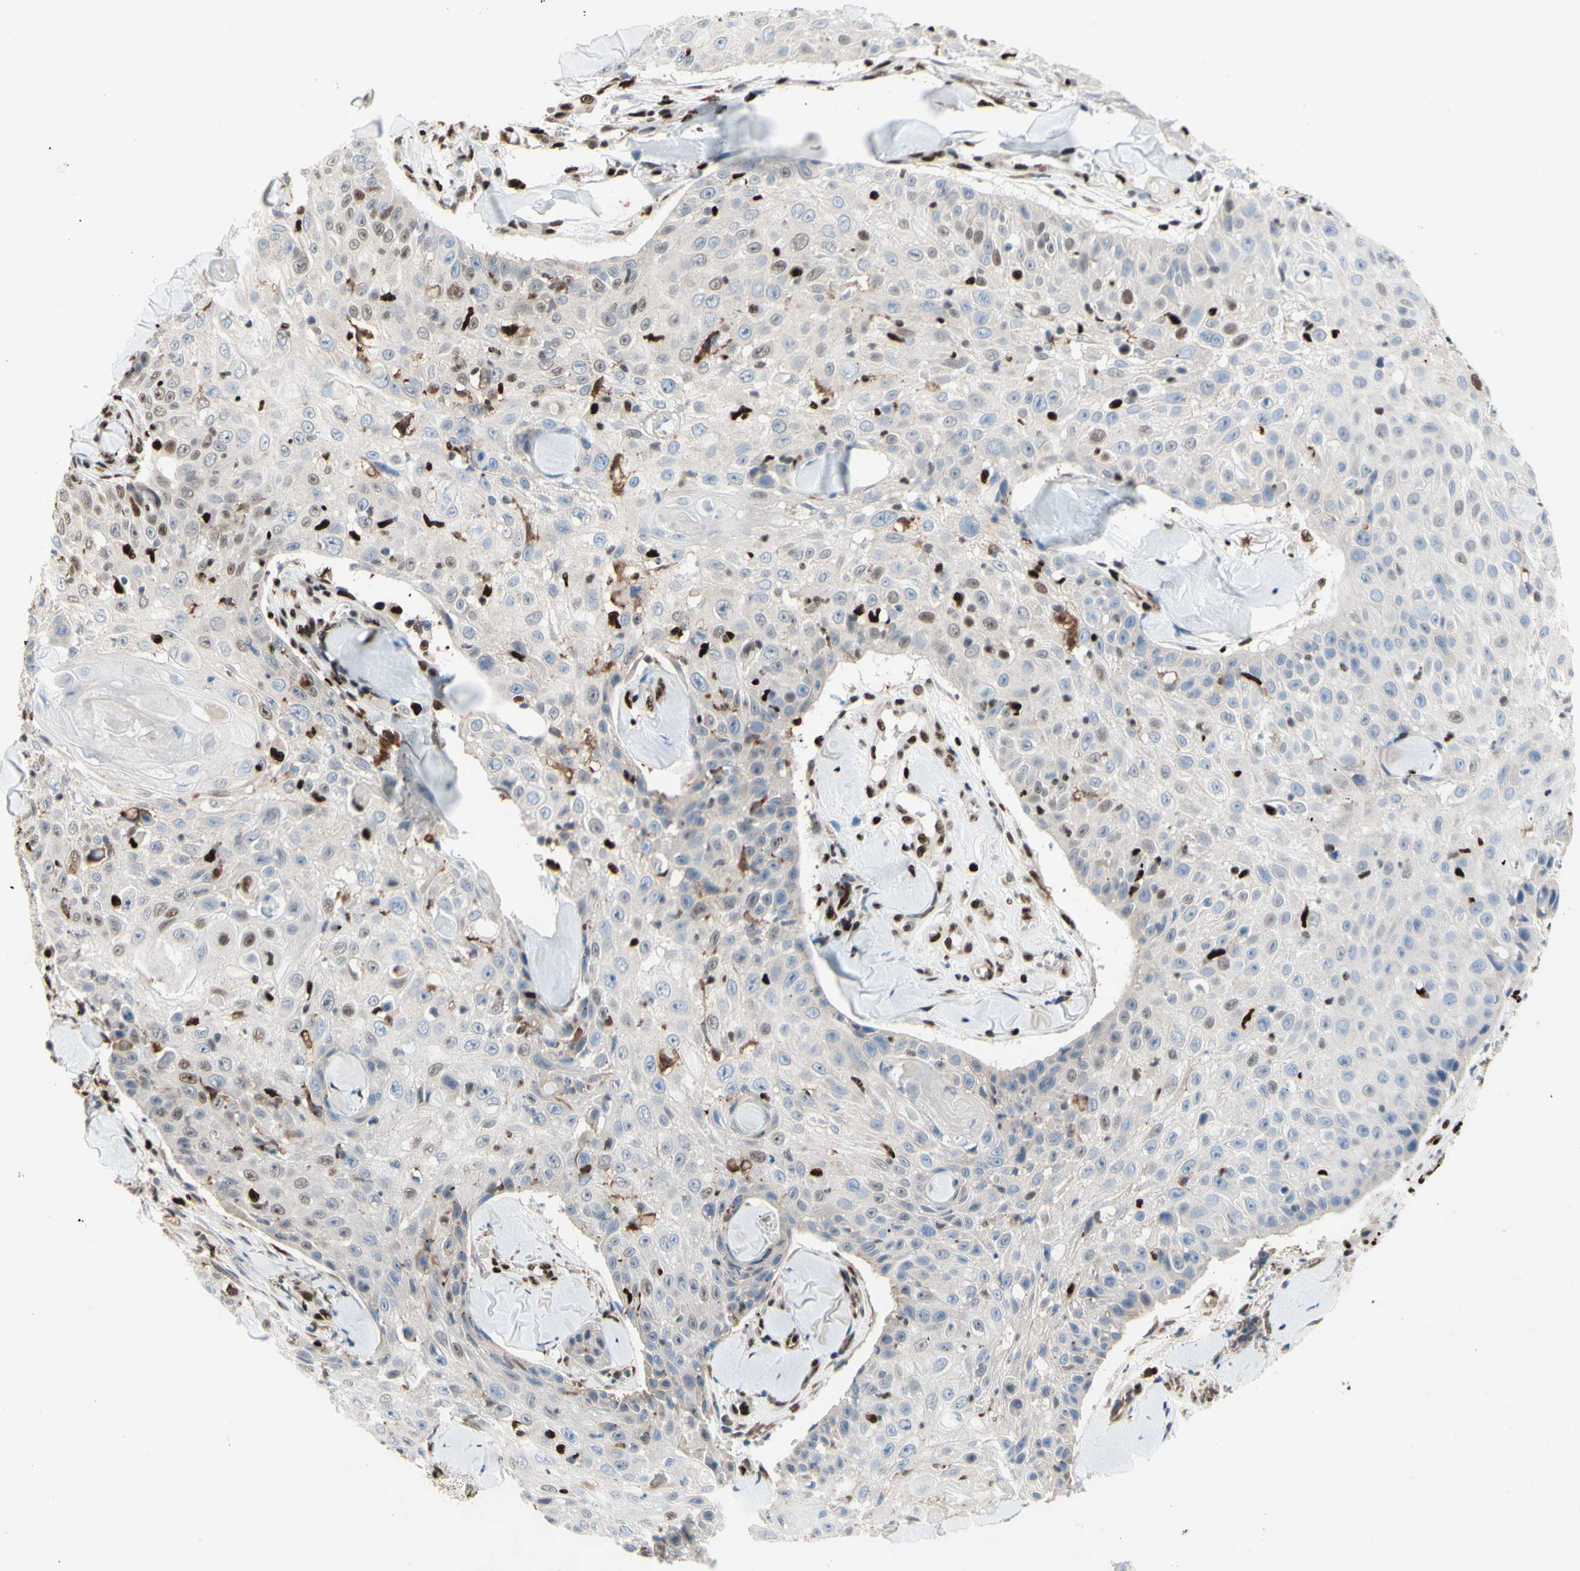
{"staining": {"intensity": "weak", "quantity": "<25%", "location": "nuclear"}, "tissue": "skin cancer", "cell_type": "Tumor cells", "image_type": "cancer", "snomed": [{"axis": "morphology", "description": "Squamous cell carcinoma, NOS"}, {"axis": "topography", "description": "Skin"}], "caption": "This is an immunohistochemistry (IHC) photomicrograph of human skin cancer (squamous cell carcinoma). There is no staining in tumor cells.", "gene": "EED", "patient": {"sex": "male", "age": 86}}